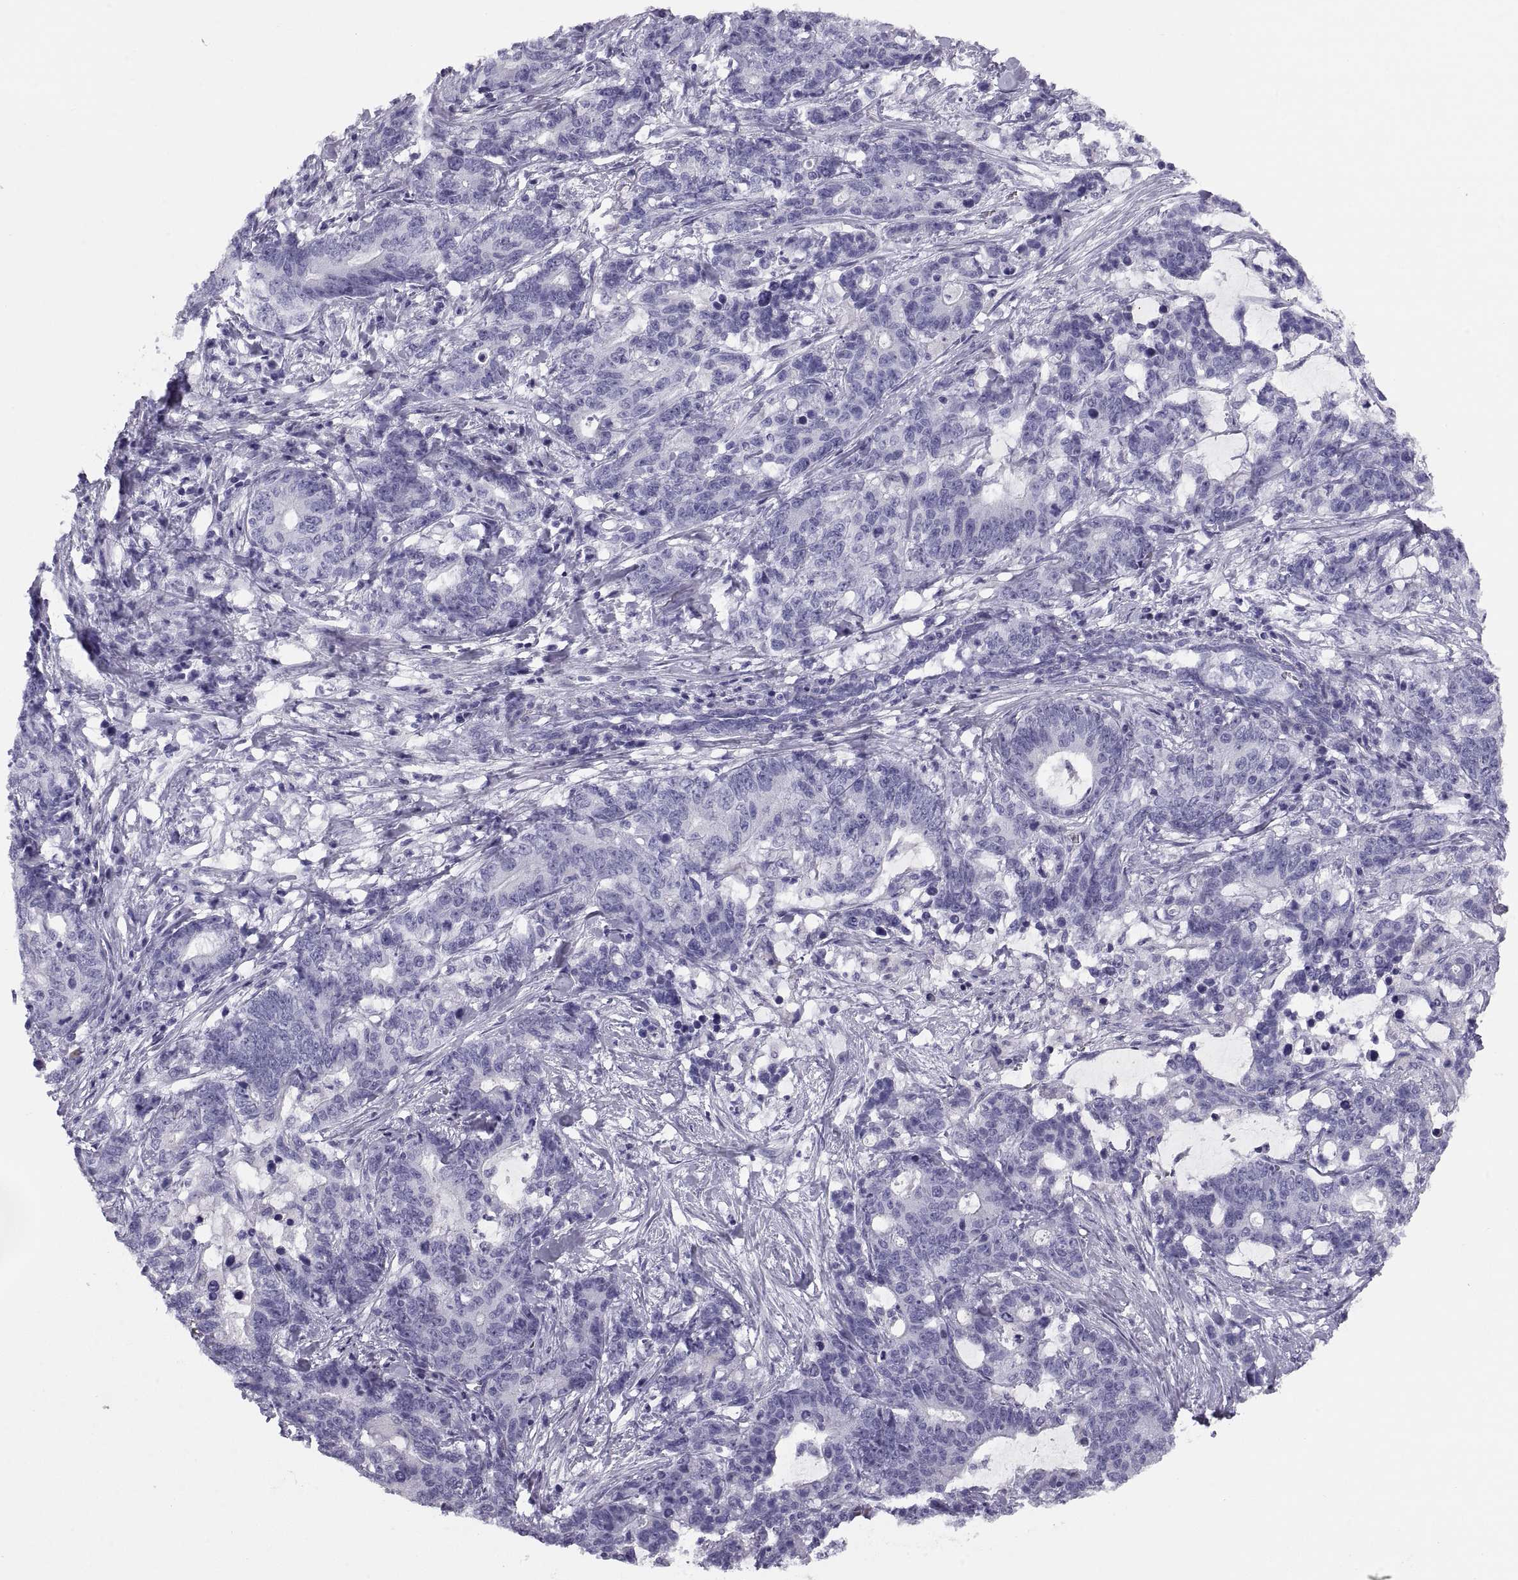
{"staining": {"intensity": "negative", "quantity": "none", "location": "none"}, "tissue": "stomach cancer", "cell_type": "Tumor cells", "image_type": "cancer", "snomed": [{"axis": "morphology", "description": "Normal tissue, NOS"}, {"axis": "morphology", "description": "Adenocarcinoma, NOS"}, {"axis": "topography", "description": "Stomach"}], "caption": "Immunohistochemistry (IHC) image of human stomach adenocarcinoma stained for a protein (brown), which reveals no expression in tumor cells.", "gene": "PAX2", "patient": {"sex": "female", "age": 64}}